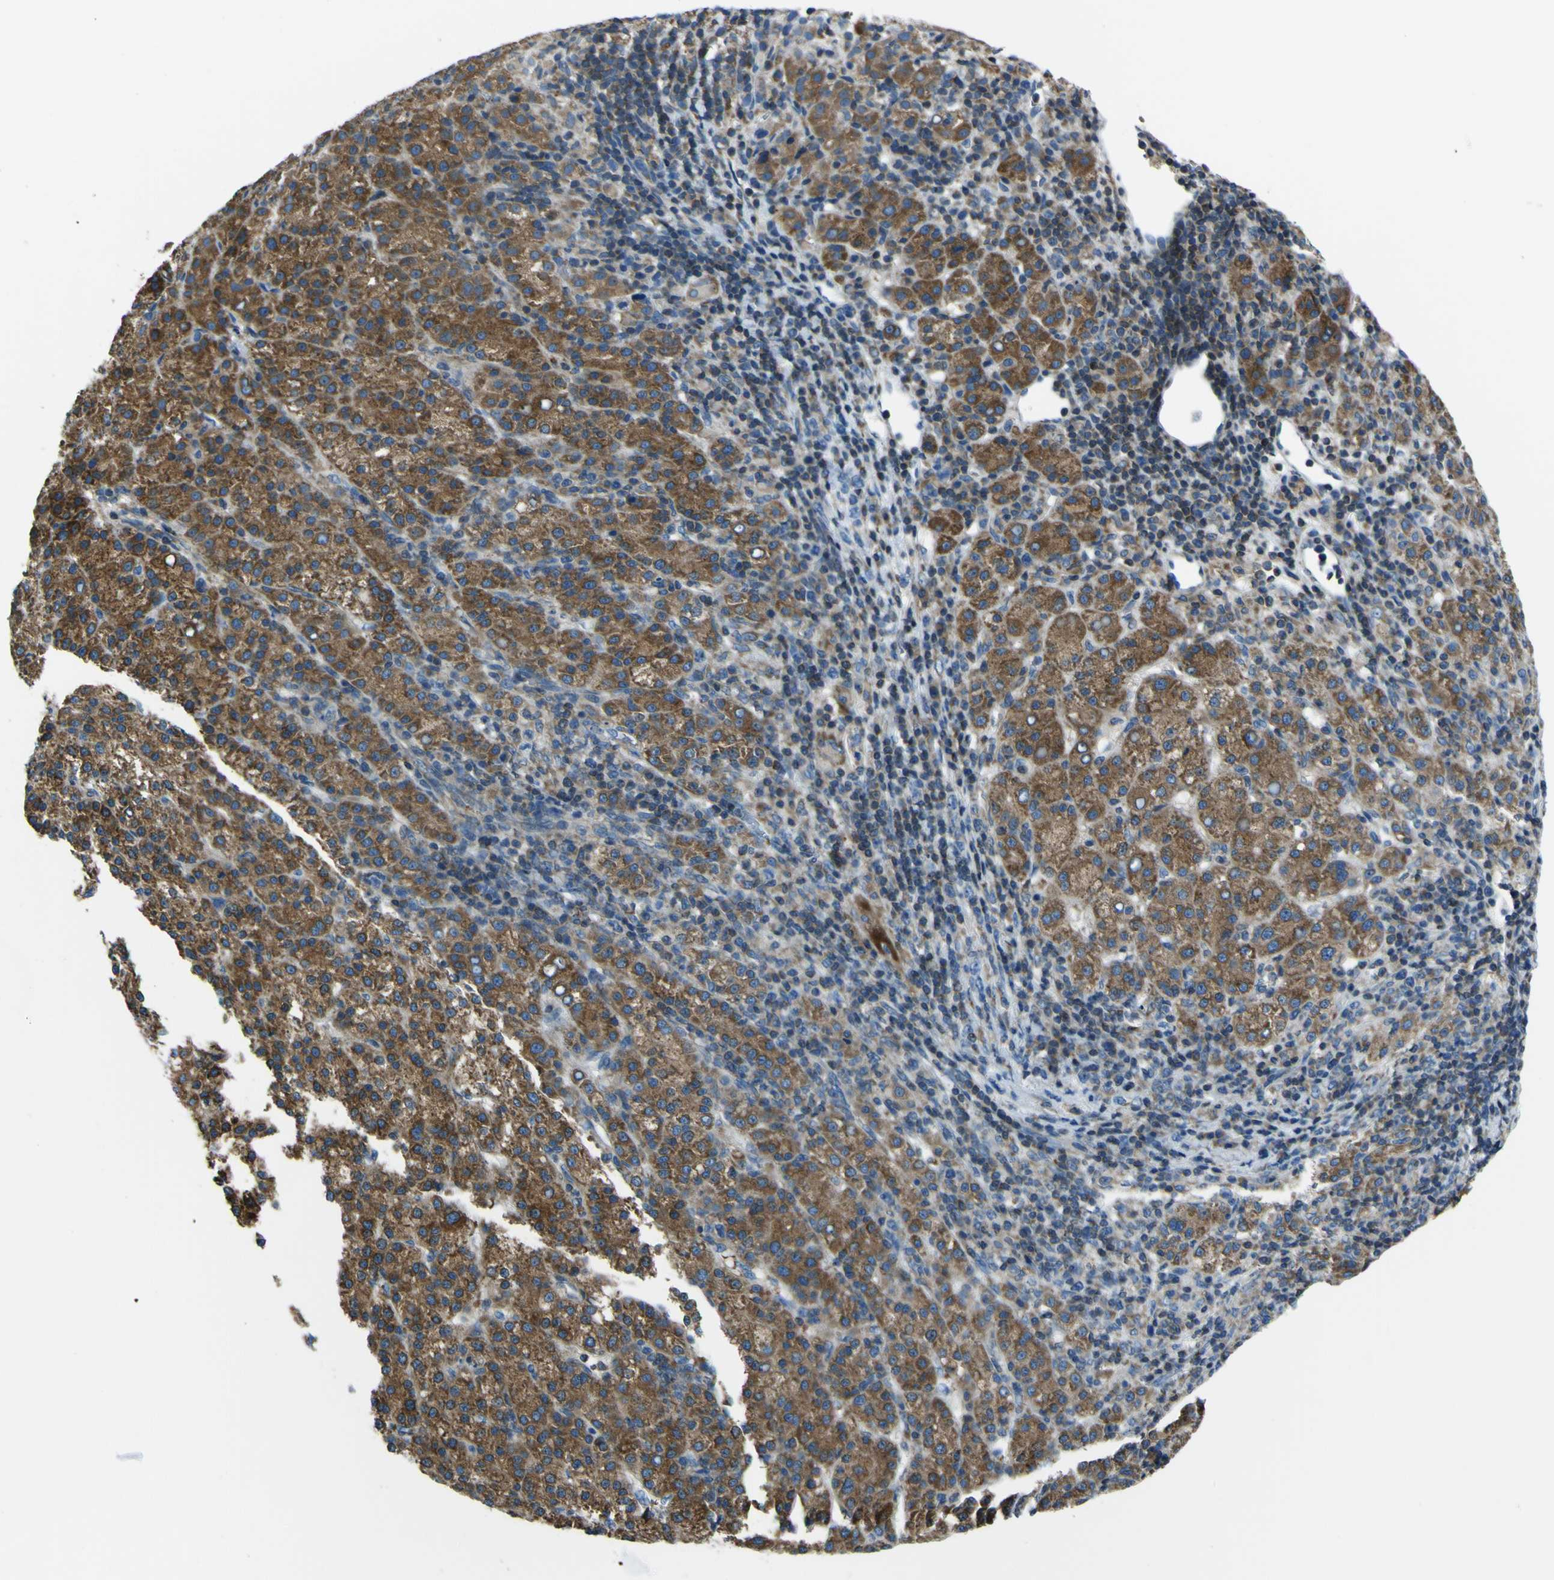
{"staining": {"intensity": "strong", "quantity": ">75%", "location": "cytoplasmic/membranous"}, "tissue": "liver cancer", "cell_type": "Tumor cells", "image_type": "cancer", "snomed": [{"axis": "morphology", "description": "Carcinoma, Hepatocellular, NOS"}, {"axis": "topography", "description": "Liver"}], "caption": "Immunohistochemistry (IHC) of human liver cancer displays high levels of strong cytoplasmic/membranous staining in approximately >75% of tumor cells.", "gene": "STIM1", "patient": {"sex": "female", "age": 58}}